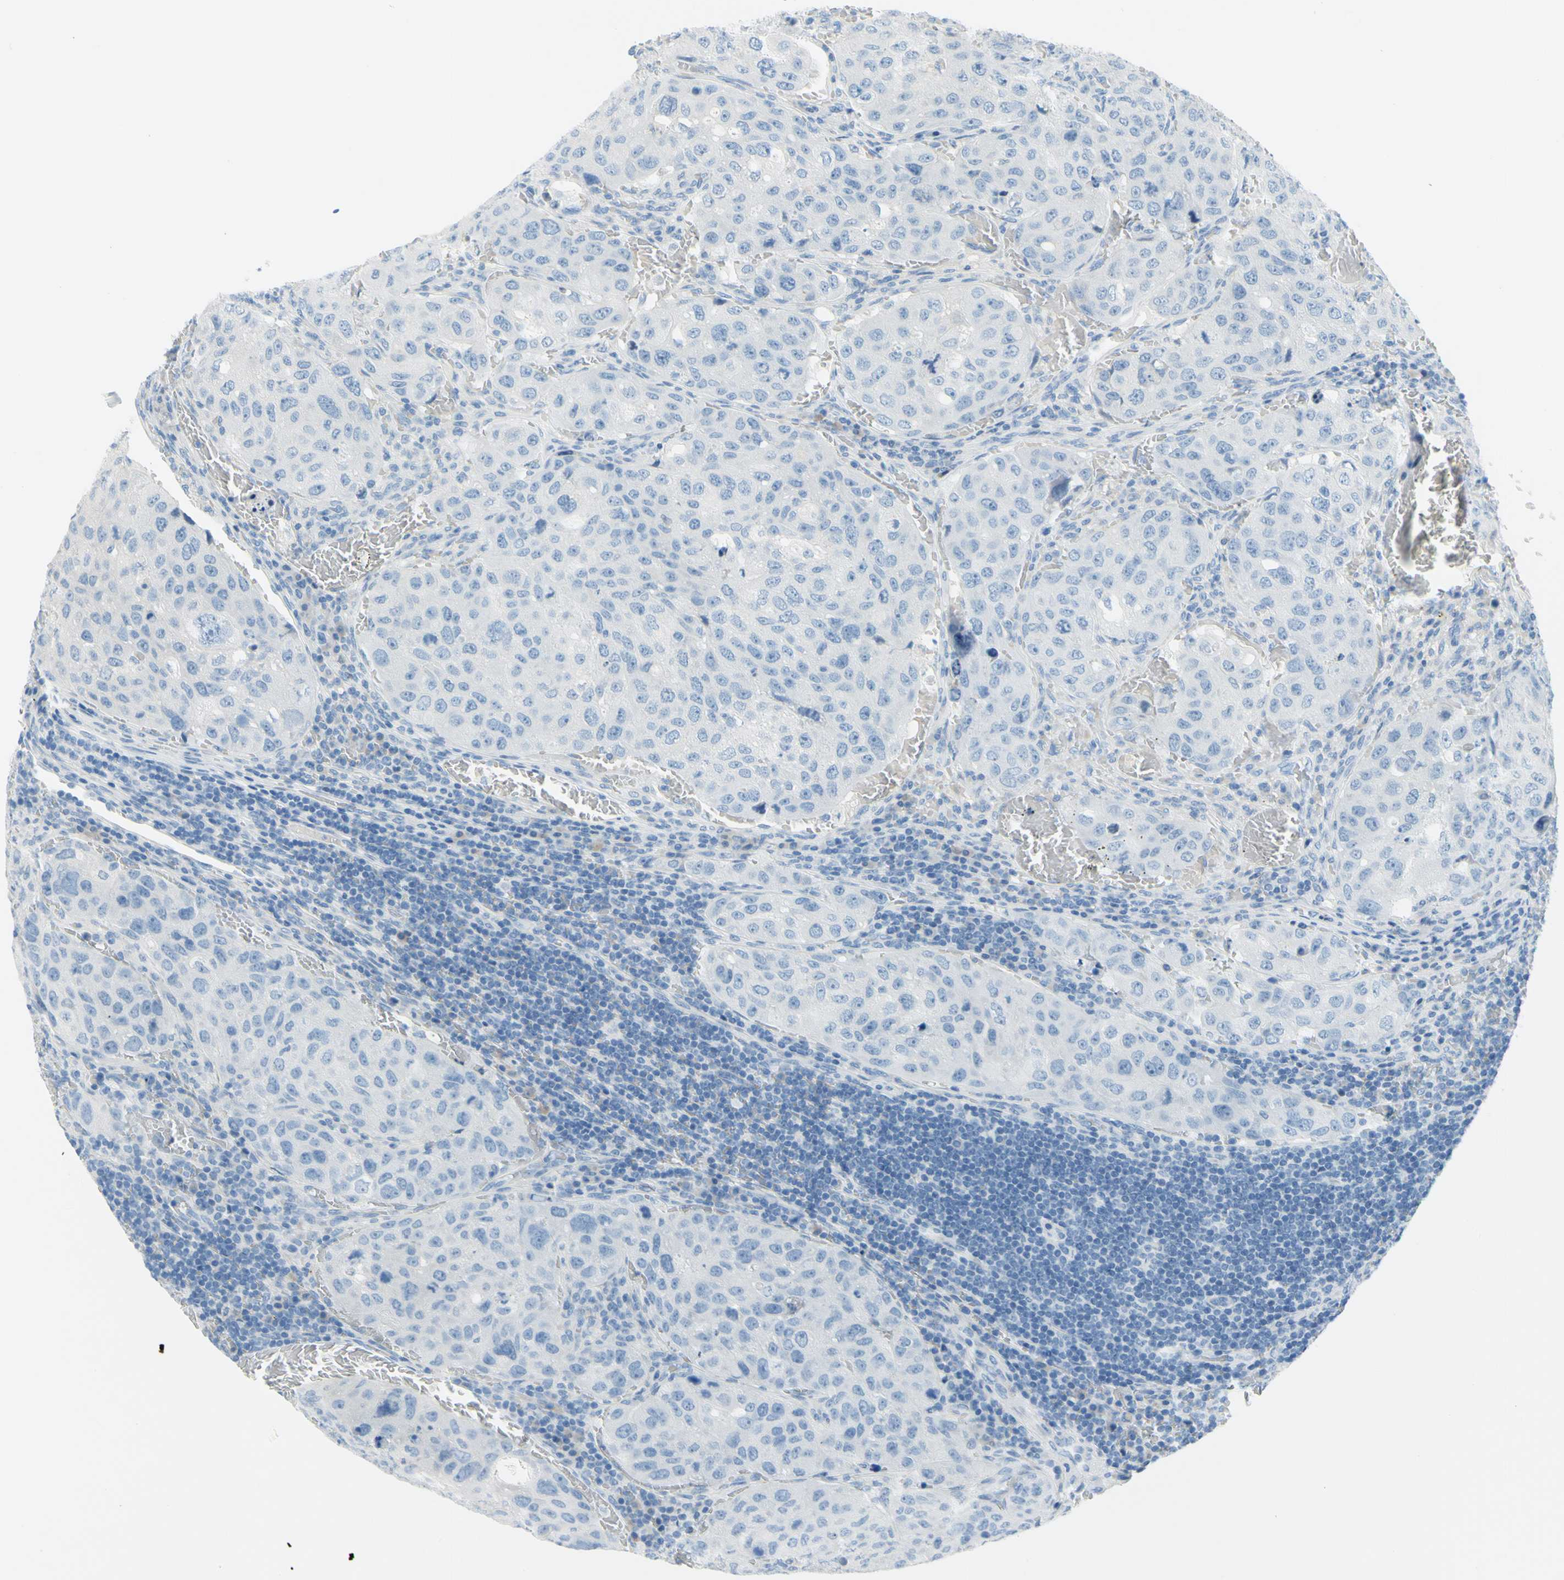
{"staining": {"intensity": "negative", "quantity": "none", "location": "none"}, "tissue": "urothelial cancer", "cell_type": "Tumor cells", "image_type": "cancer", "snomed": [{"axis": "morphology", "description": "Urothelial carcinoma, High grade"}, {"axis": "topography", "description": "Lymph node"}, {"axis": "topography", "description": "Urinary bladder"}], "caption": "Human urothelial cancer stained for a protein using immunohistochemistry (IHC) demonstrates no expression in tumor cells.", "gene": "DCT", "patient": {"sex": "male", "age": 51}}